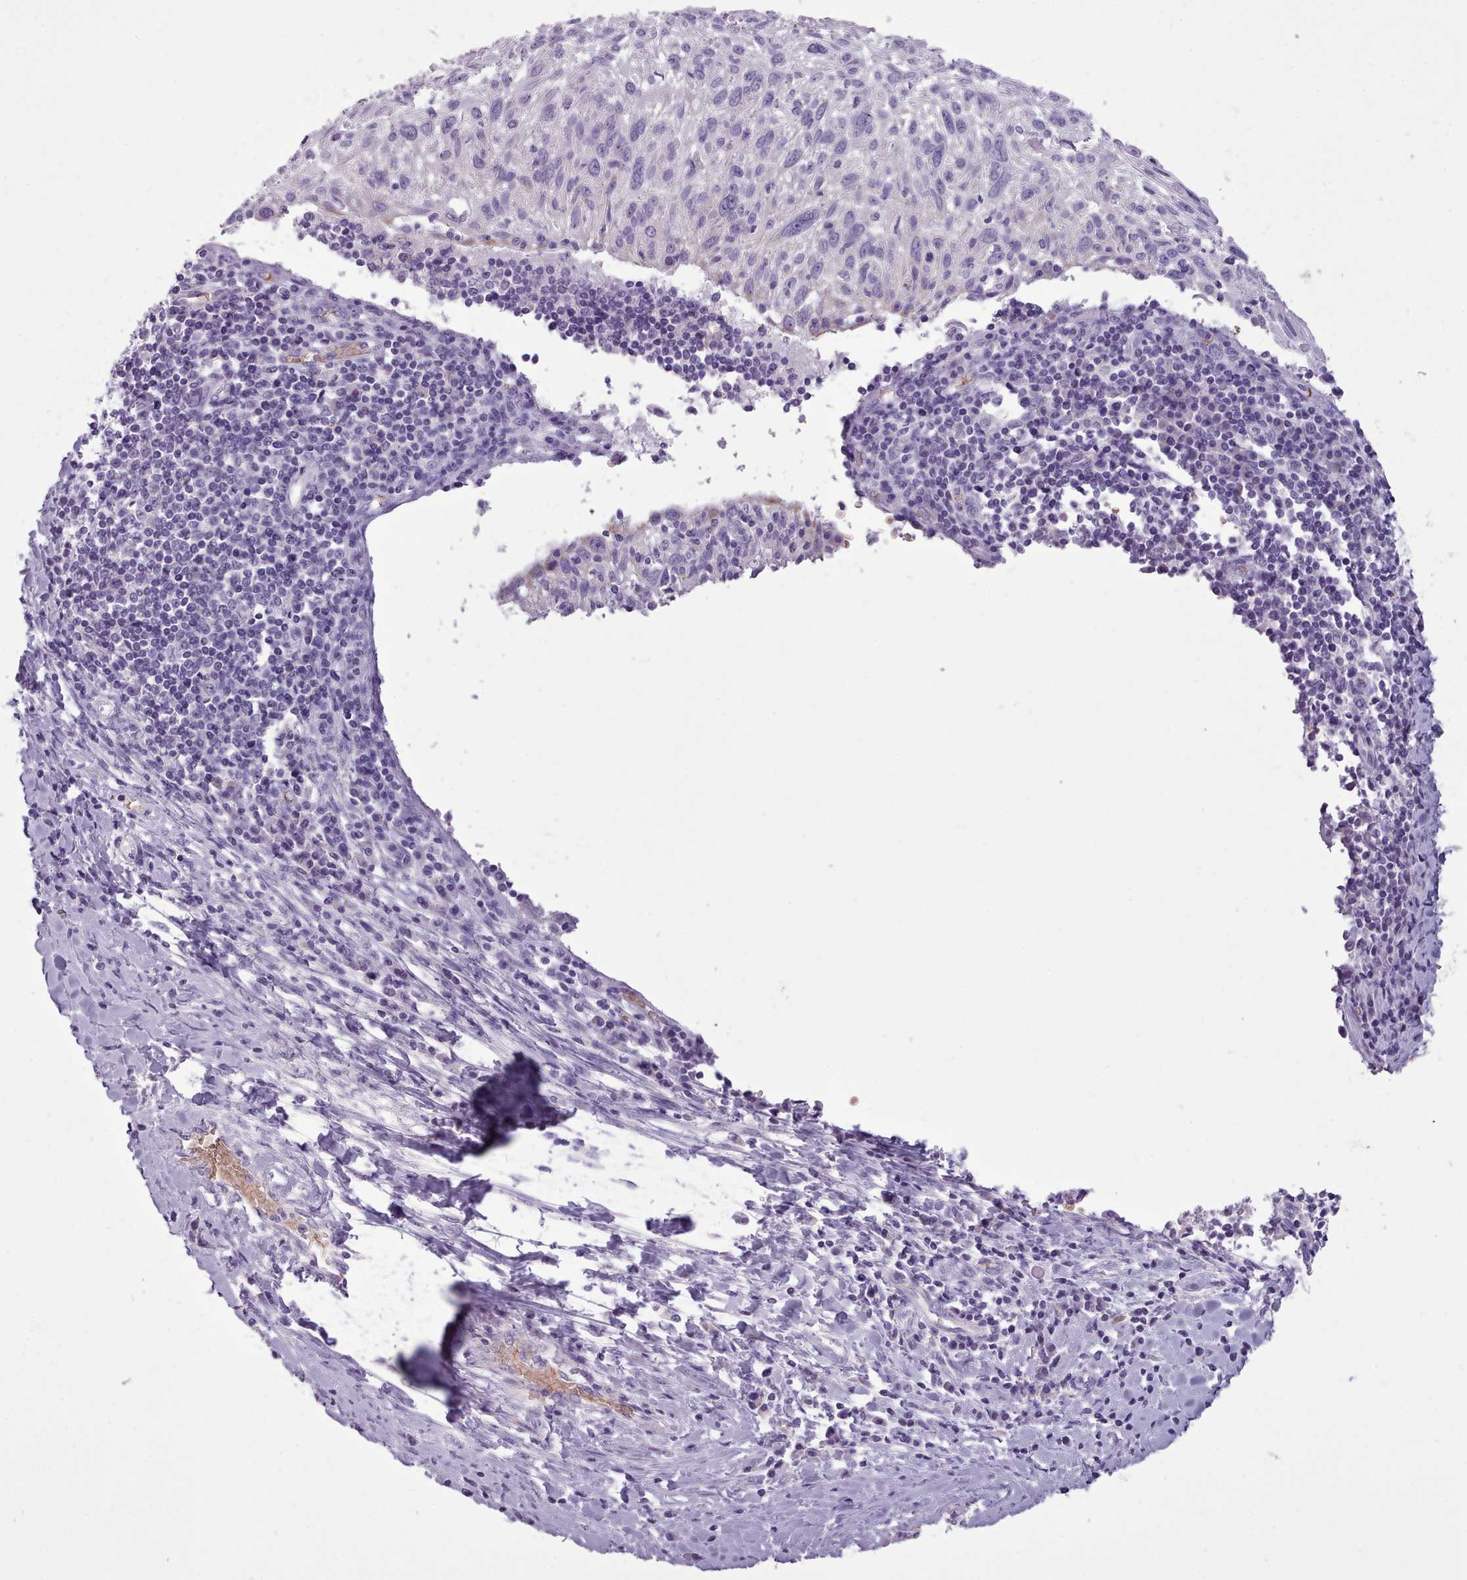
{"staining": {"intensity": "negative", "quantity": "none", "location": "none"}, "tissue": "cervical cancer", "cell_type": "Tumor cells", "image_type": "cancer", "snomed": [{"axis": "morphology", "description": "Squamous cell carcinoma, NOS"}, {"axis": "topography", "description": "Cervix"}], "caption": "Protein analysis of squamous cell carcinoma (cervical) displays no significant staining in tumor cells. Nuclei are stained in blue.", "gene": "AK4", "patient": {"sex": "female", "age": 51}}